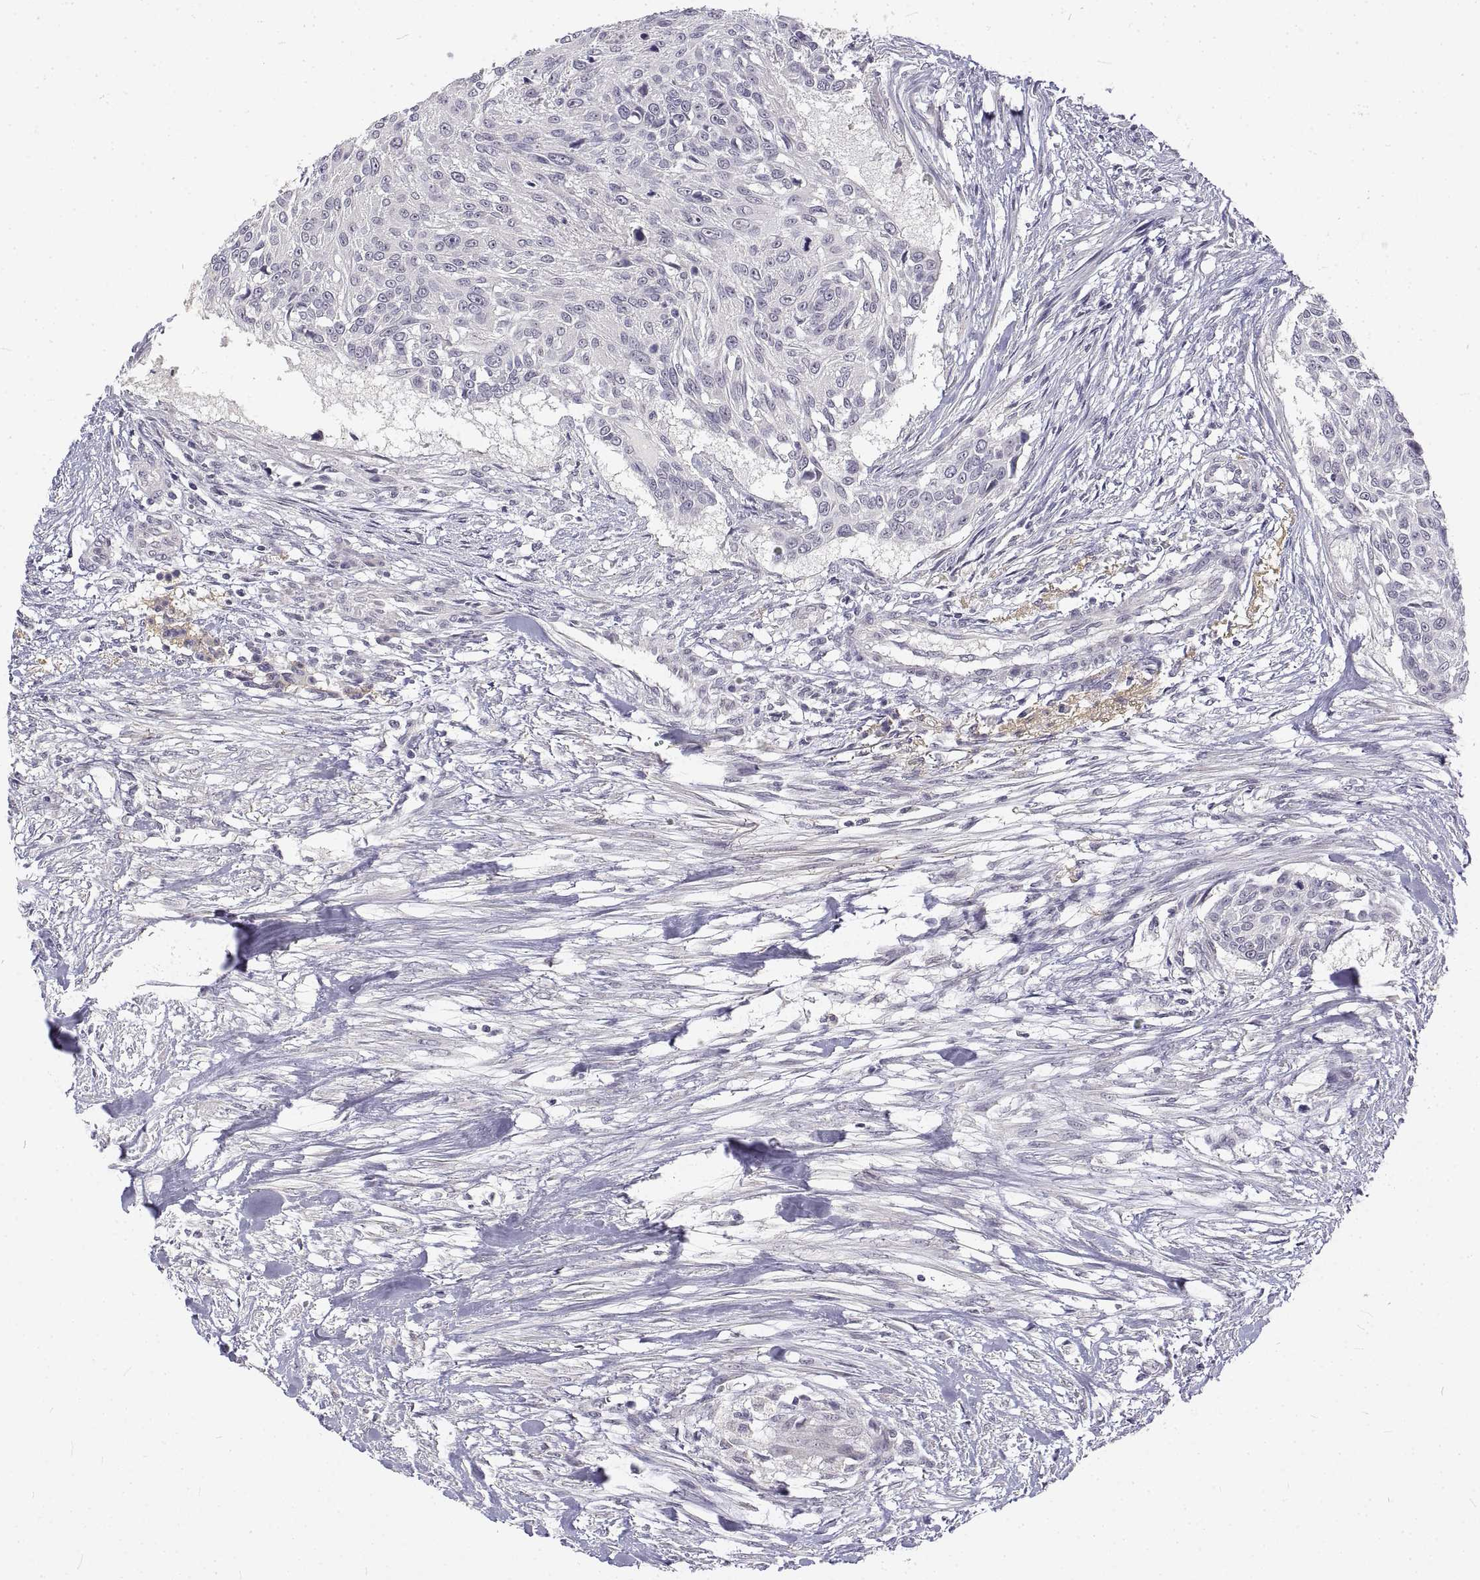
{"staining": {"intensity": "negative", "quantity": "none", "location": "none"}, "tissue": "urothelial cancer", "cell_type": "Tumor cells", "image_type": "cancer", "snomed": [{"axis": "morphology", "description": "Urothelial carcinoma, NOS"}, {"axis": "topography", "description": "Urinary bladder"}], "caption": "Tumor cells are negative for protein expression in human transitional cell carcinoma.", "gene": "ANO2", "patient": {"sex": "male", "age": 55}}